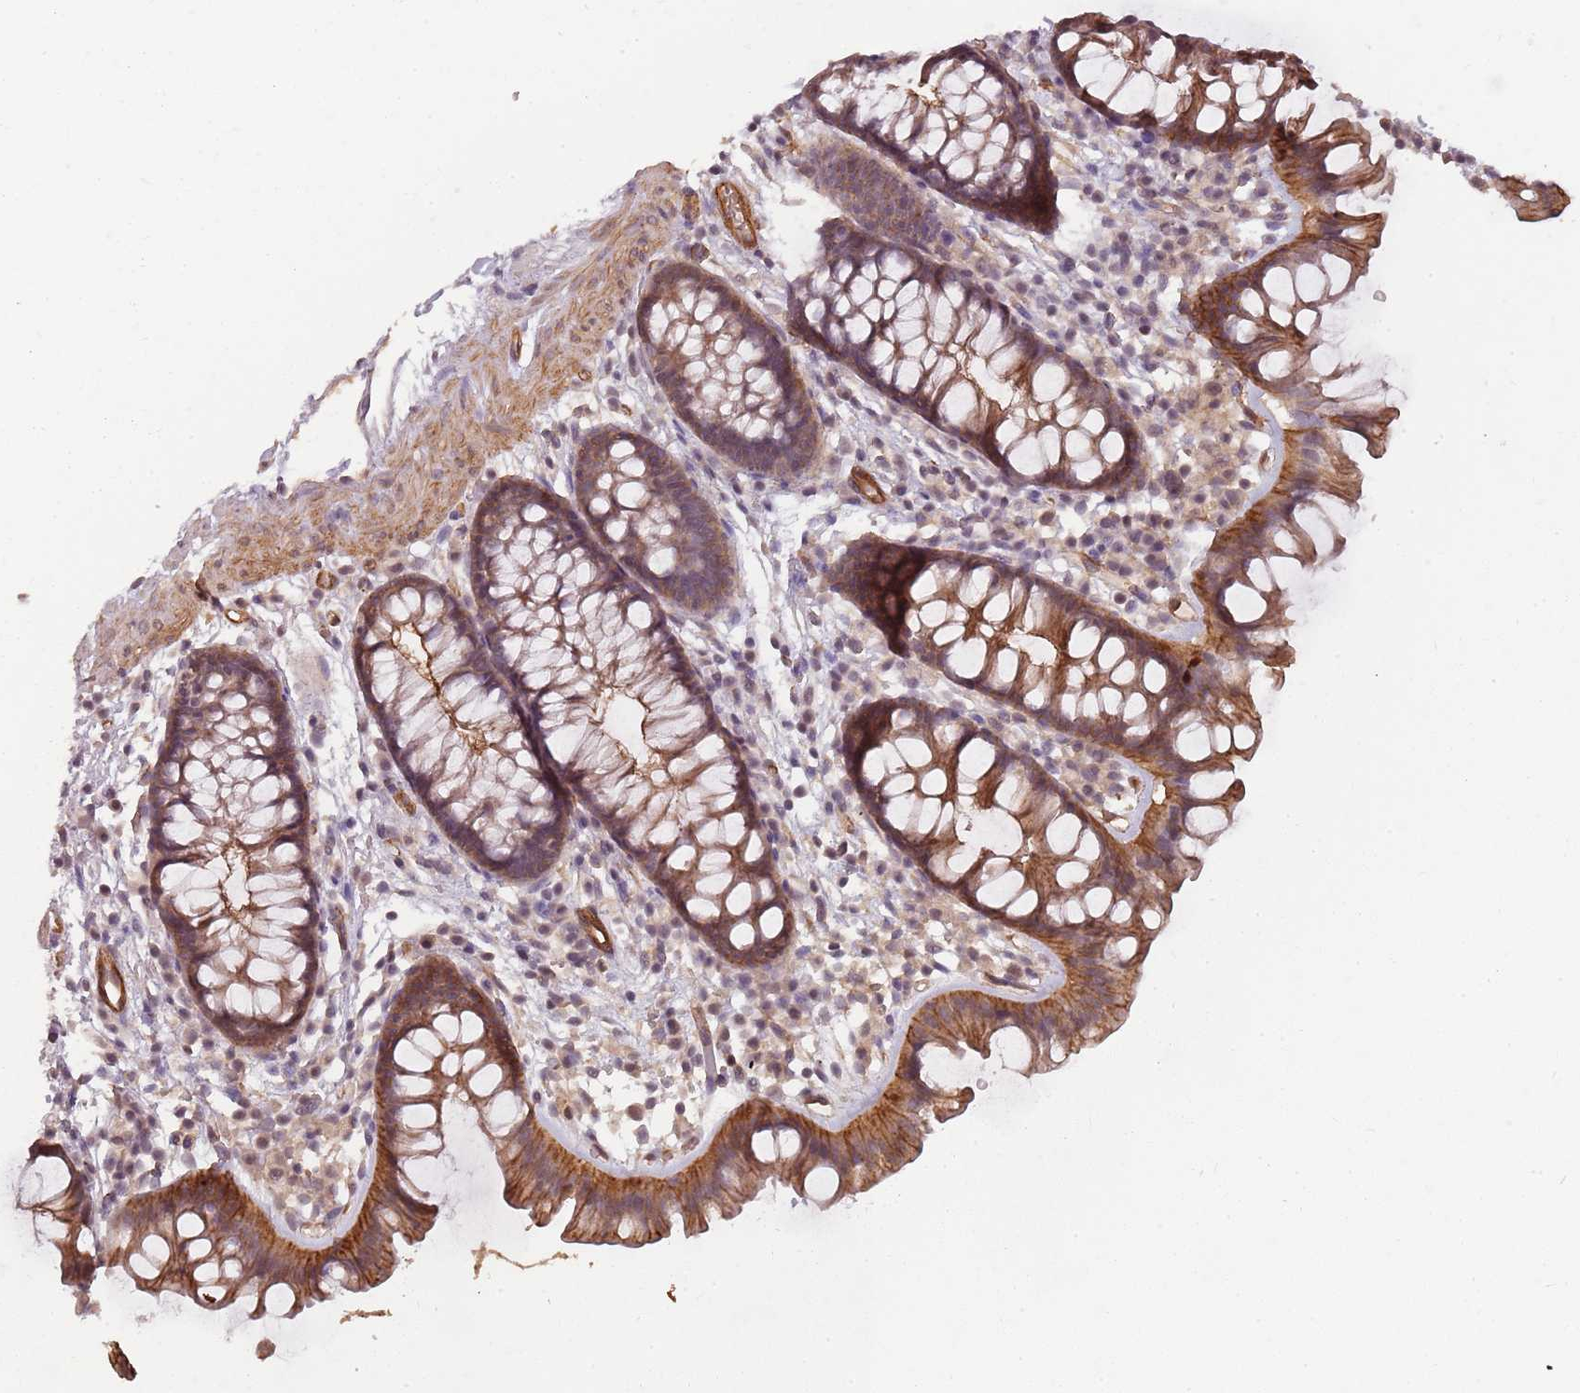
{"staining": {"intensity": "moderate", "quantity": ">75%", "location": "cytoplasmic/membranous"}, "tissue": "colon", "cell_type": "Endothelial cells", "image_type": "normal", "snomed": [{"axis": "morphology", "description": "Normal tissue, NOS"}, {"axis": "topography", "description": "Colon"}], "caption": "IHC (DAB (3,3'-diaminobenzidine)) staining of benign colon exhibits moderate cytoplasmic/membranous protein staining in about >75% of endothelial cells. The staining is performed using DAB (3,3'-diaminobenzidine) brown chromogen to label protein expression. The nuclei are counter-stained blue using hematoxylin.", "gene": "PPP1R14C", "patient": {"sex": "female", "age": 62}}